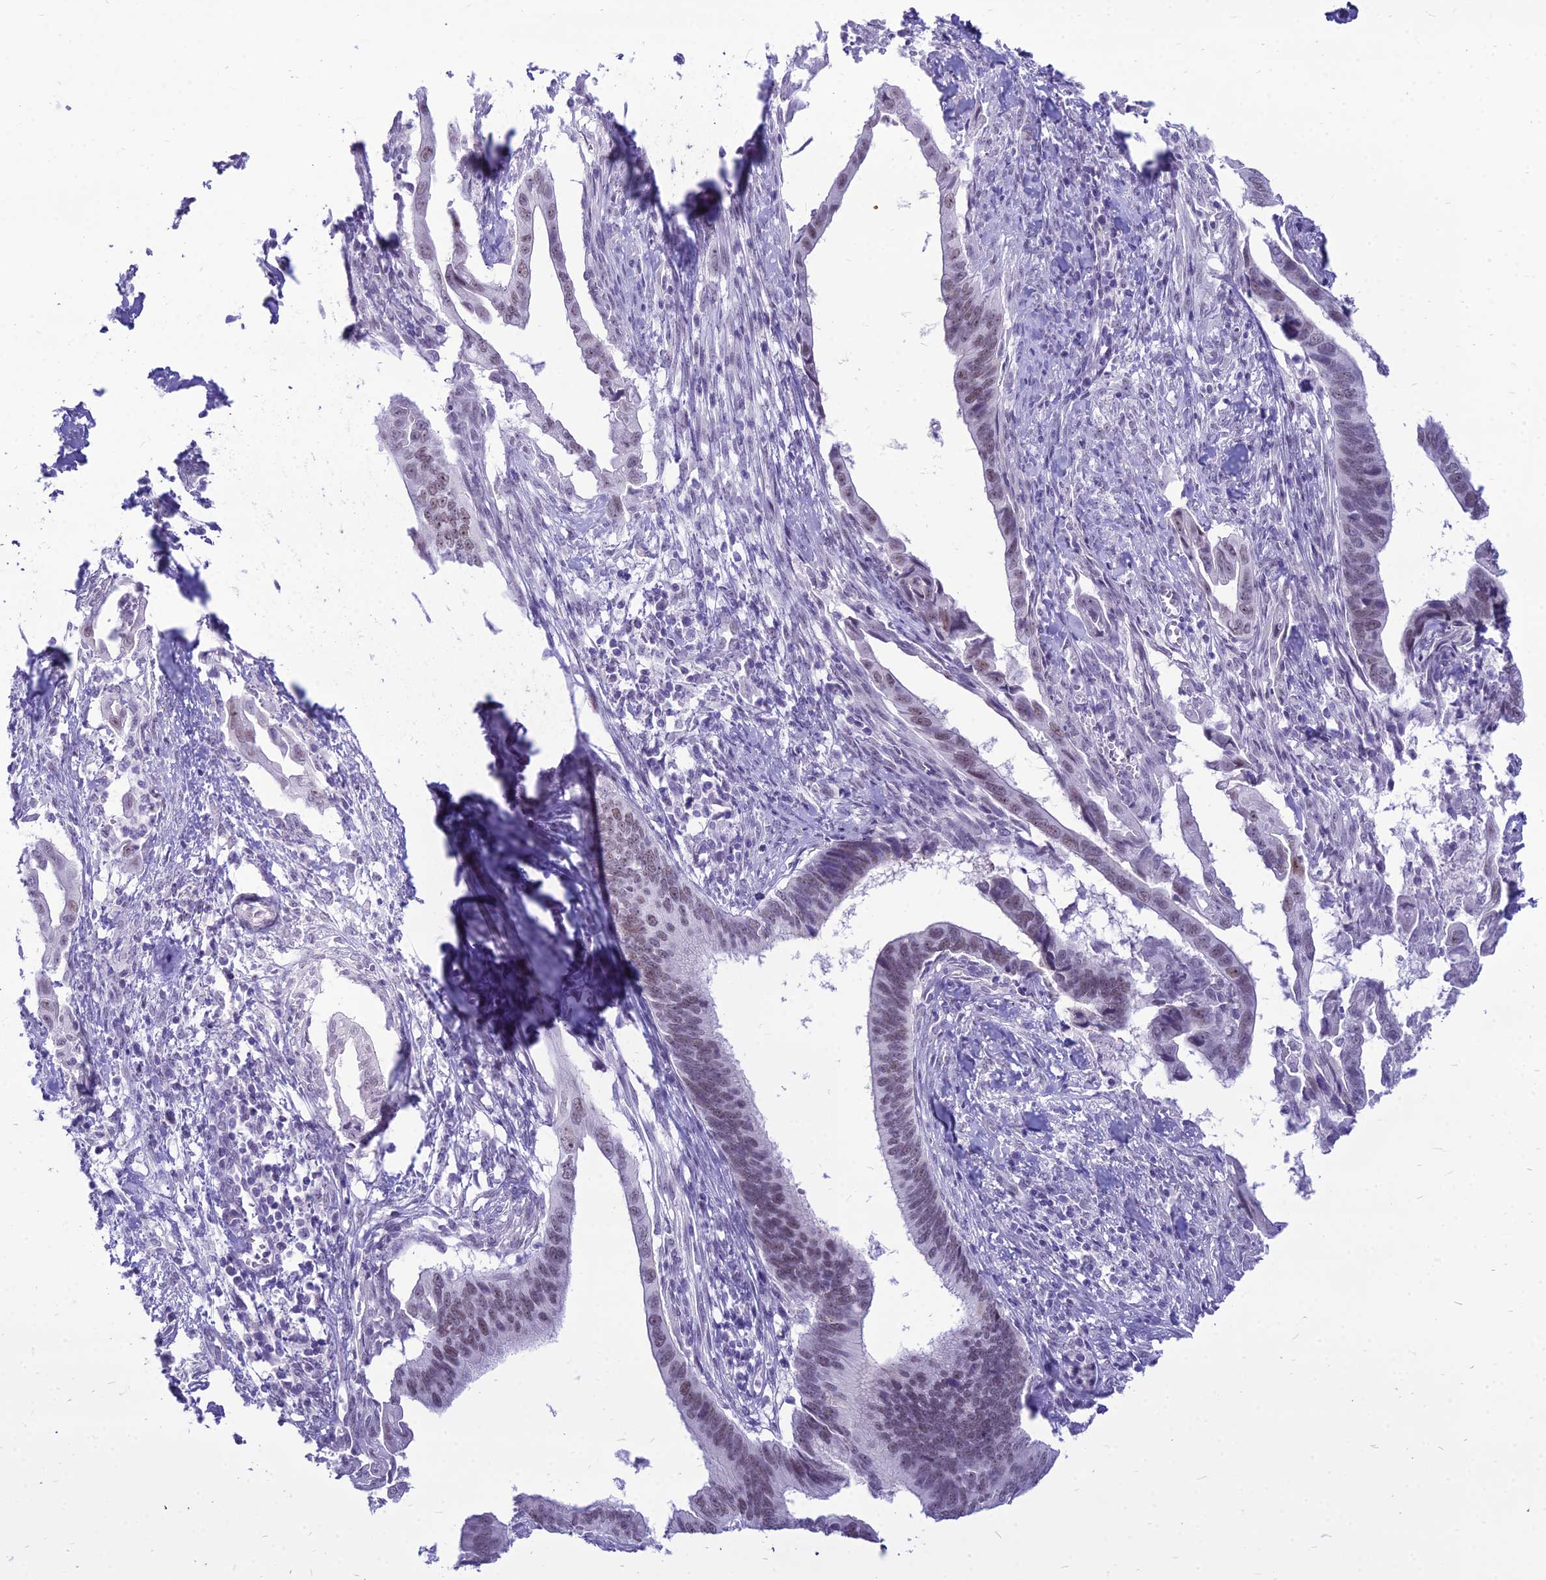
{"staining": {"intensity": "moderate", "quantity": "25%-75%", "location": "nuclear"}, "tissue": "cervical cancer", "cell_type": "Tumor cells", "image_type": "cancer", "snomed": [{"axis": "morphology", "description": "Adenocarcinoma, NOS"}, {"axis": "topography", "description": "Cervix"}], "caption": "A brown stain shows moderate nuclear expression of a protein in human cervical cancer (adenocarcinoma) tumor cells. The protein is shown in brown color, while the nuclei are stained blue.", "gene": "DHX40", "patient": {"sex": "female", "age": 42}}